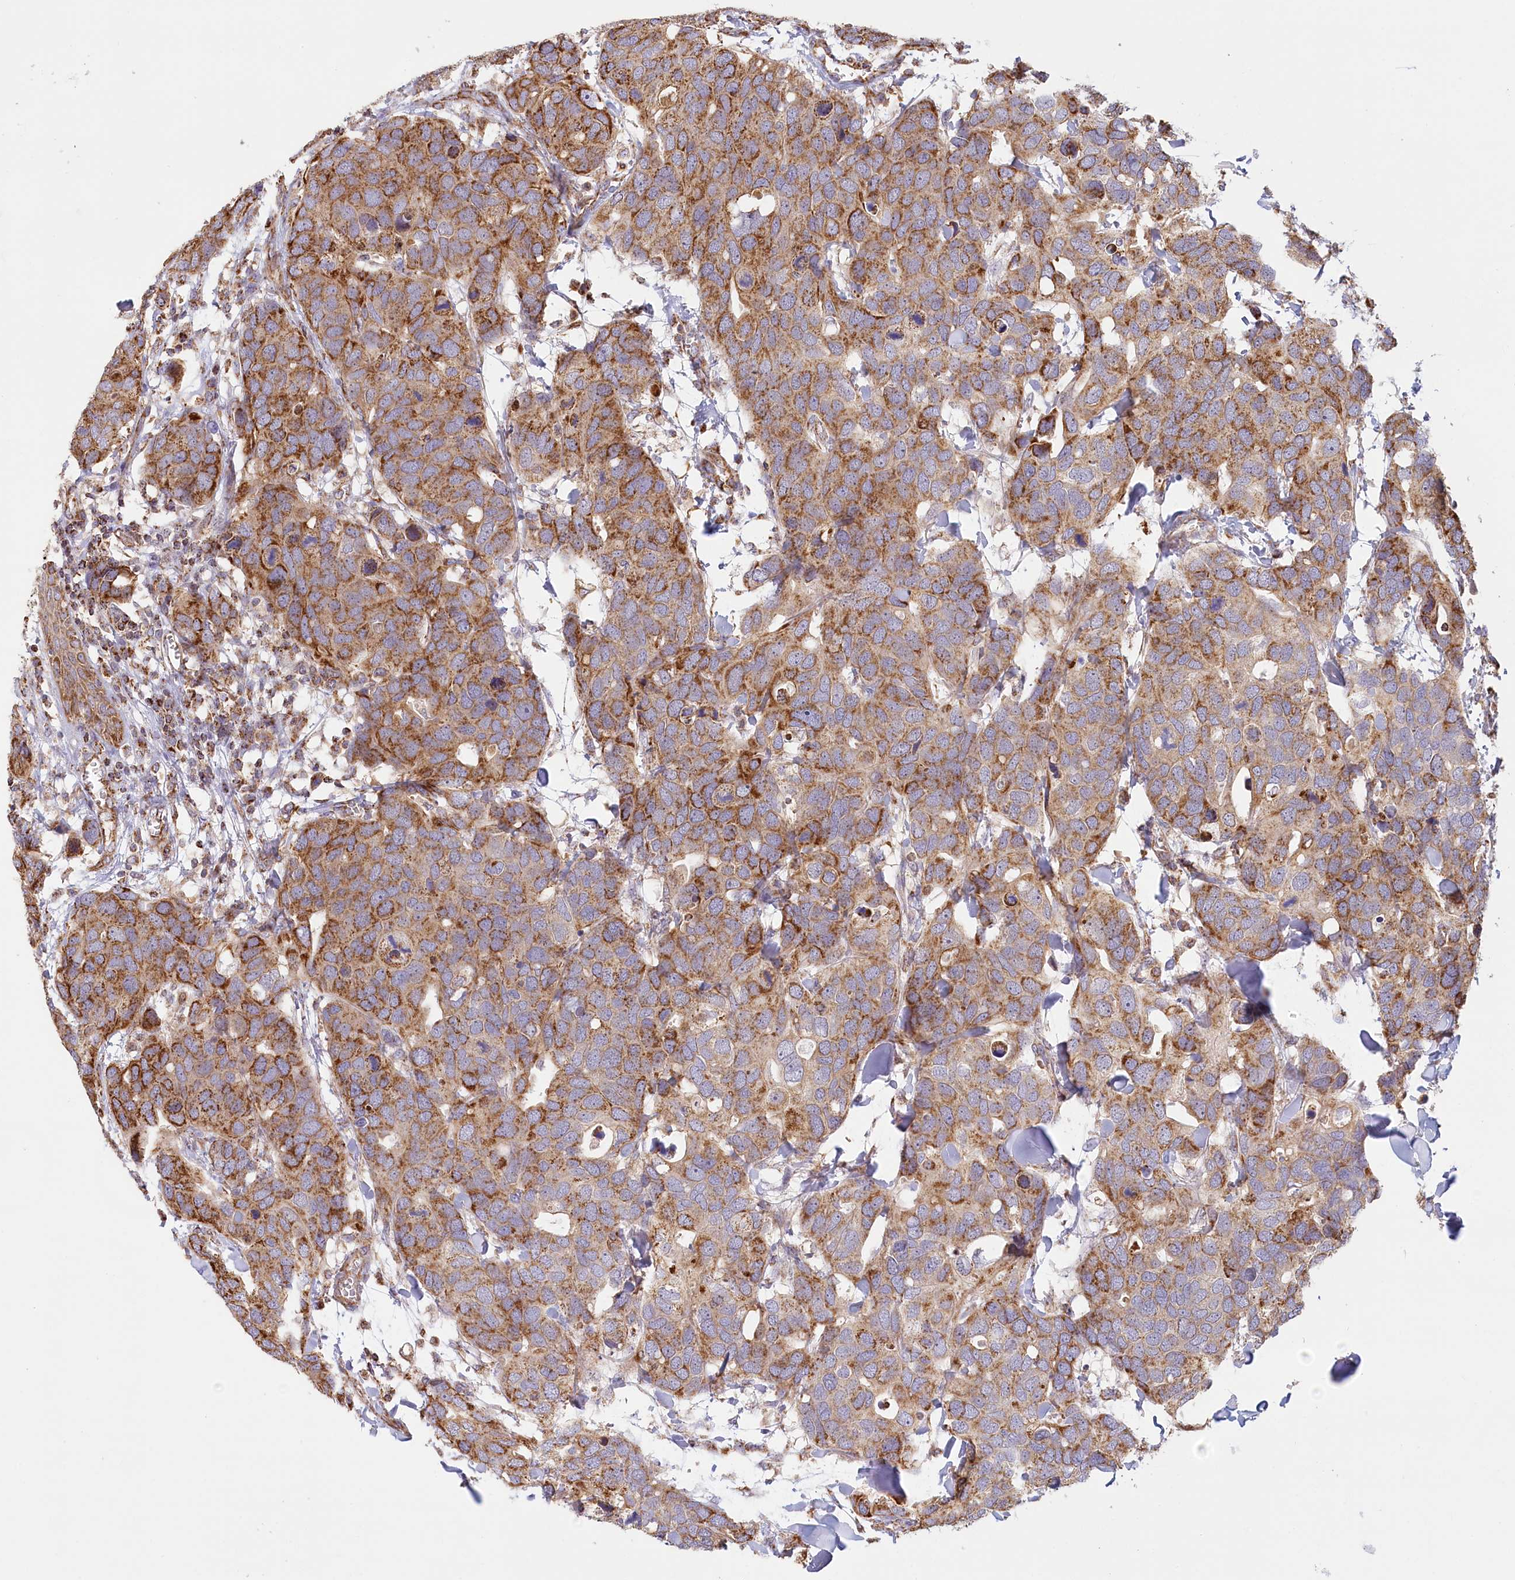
{"staining": {"intensity": "moderate", "quantity": "25%-75%", "location": "cytoplasmic/membranous"}, "tissue": "breast cancer", "cell_type": "Tumor cells", "image_type": "cancer", "snomed": [{"axis": "morphology", "description": "Duct carcinoma"}, {"axis": "topography", "description": "Breast"}], "caption": "Immunohistochemistry of breast cancer displays medium levels of moderate cytoplasmic/membranous expression in approximately 25%-75% of tumor cells. The staining was performed using DAB to visualize the protein expression in brown, while the nuclei were stained in blue with hematoxylin (Magnification: 20x).", "gene": "UMPS", "patient": {"sex": "female", "age": 83}}